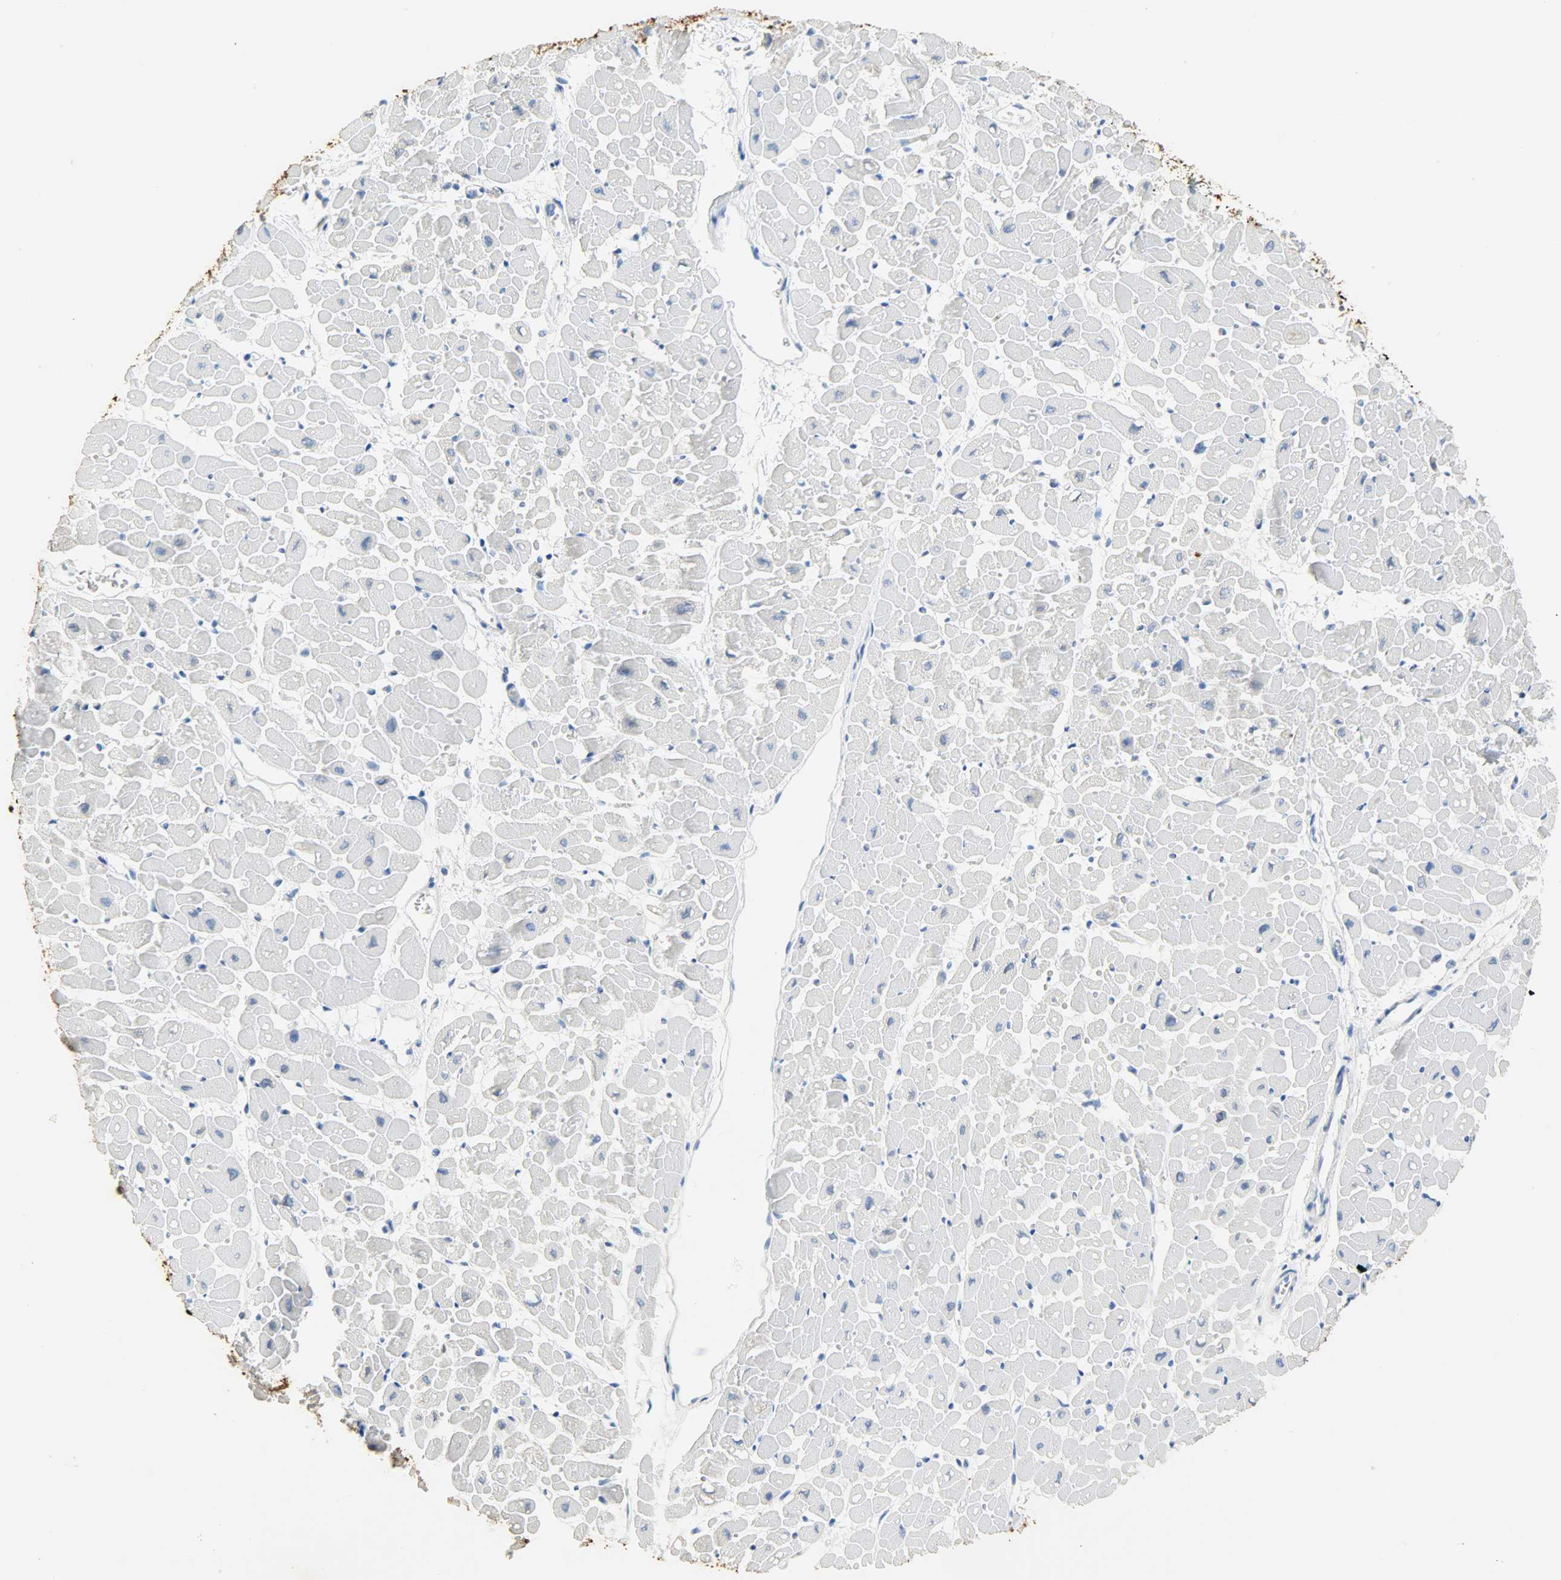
{"staining": {"intensity": "negative", "quantity": "none", "location": "none"}, "tissue": "heart muscle", "cell_type": "Cardiomyocytes", "image_type": "normal", "snomed": [{"axis": "morphology", "description": "Normal tissue, NOS"}, {"axis": "topography", "description": "Heart"}], "caption": "Heart muscle was stained to show a protein in brown. There is no significant staining in cardiomyocytes.", "gene": "CA3", "patient": {"sex": "male", "age": 45}}